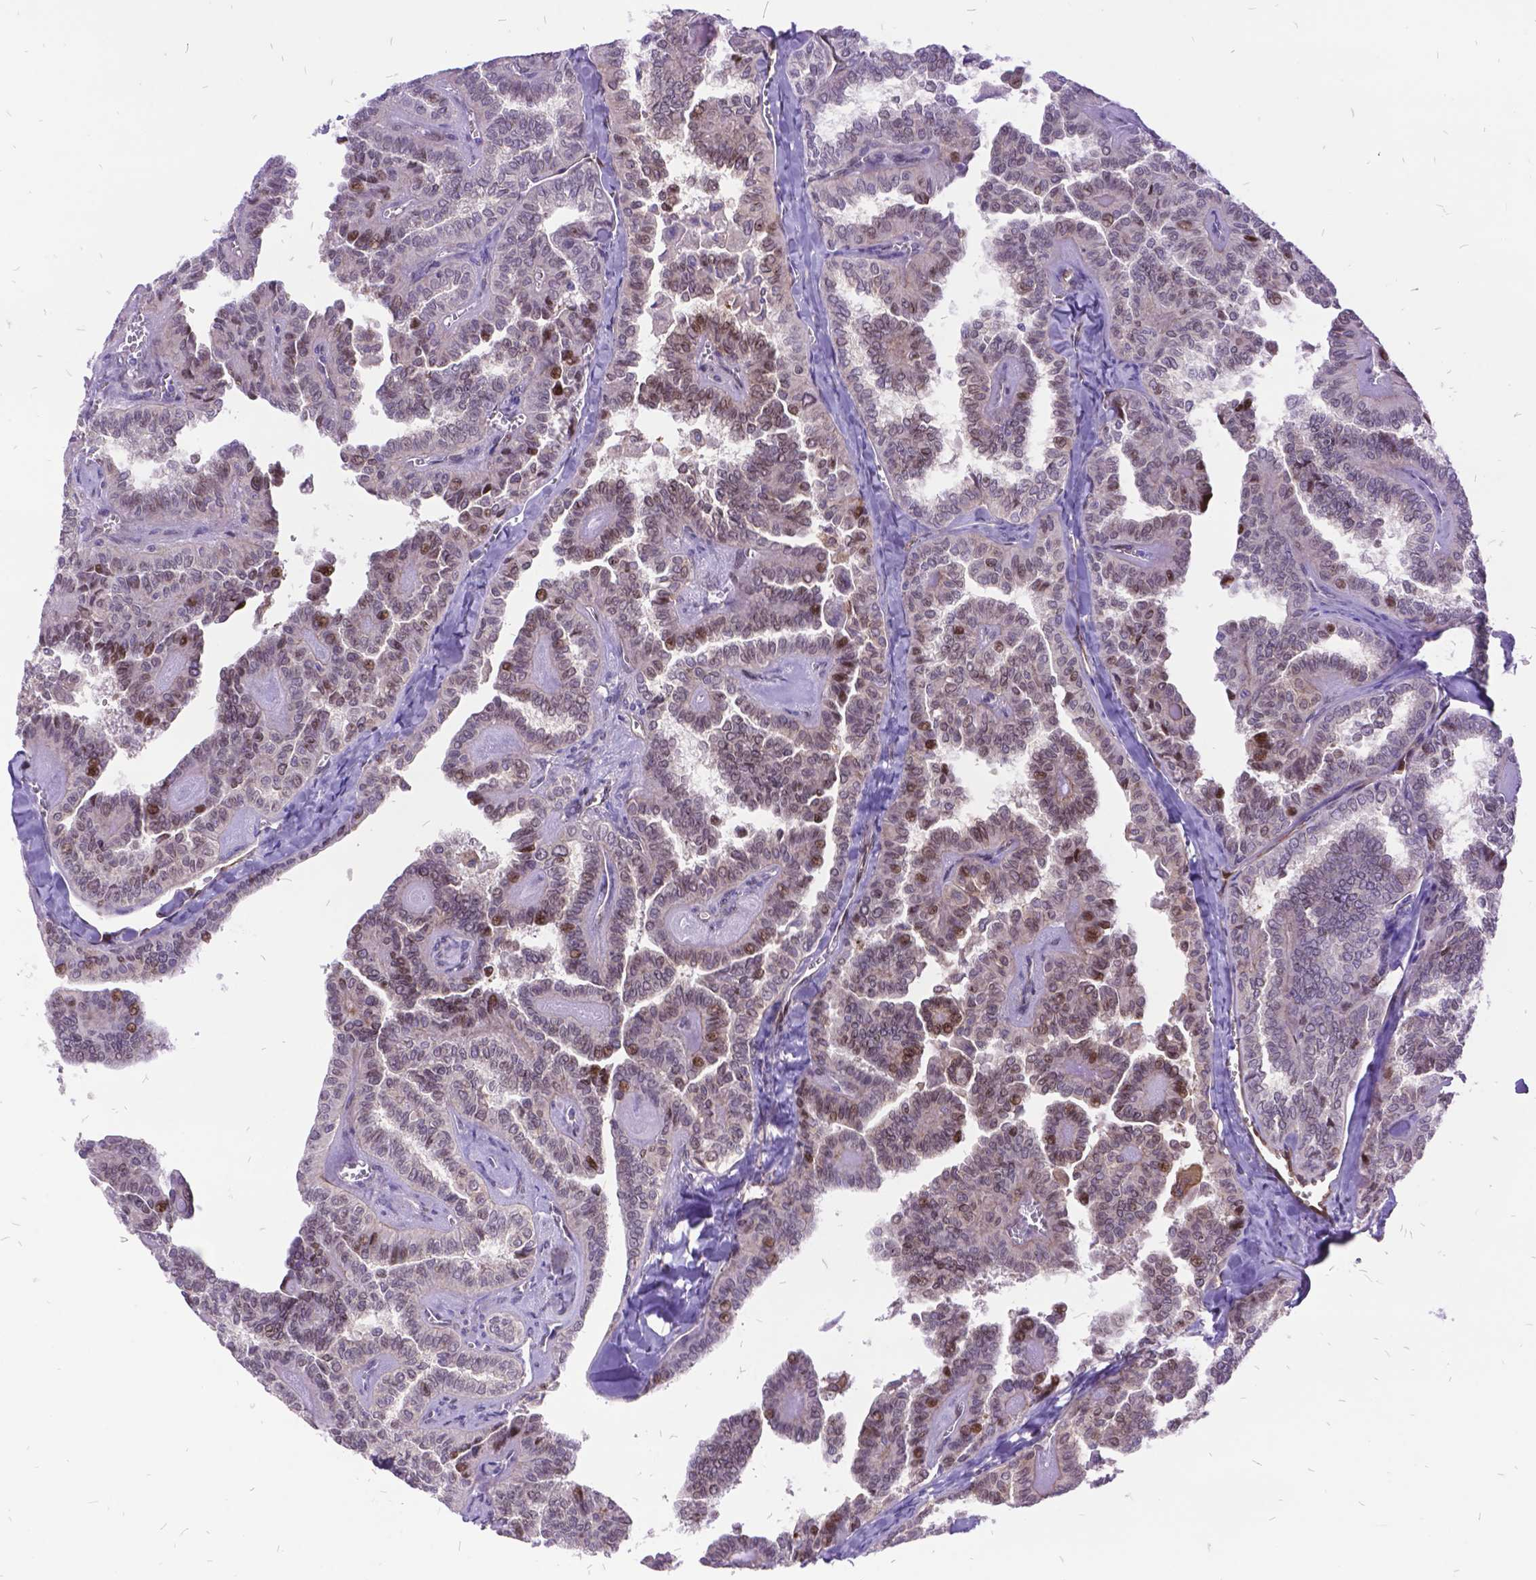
{"staining": {"intensity": "negative", "quantity": "none", "location": "none"}, "tissue": "thyroid cancer", "cell_type": "Tumor cells", "image_type": "cancer", "snomed": [{"axis": "morphology", "description": "Papillary adenocarcinoma, NOS"}, {"axis": "topography", "description": "Thyroid gland"}], "caption": "Immunohistochemistry of human thyroid cancer (papillary adenocarcinoma) demonstrates no expression in tumor cells.", "gene": "GRB7", "patient": {"sex": "female", "age": 41}}